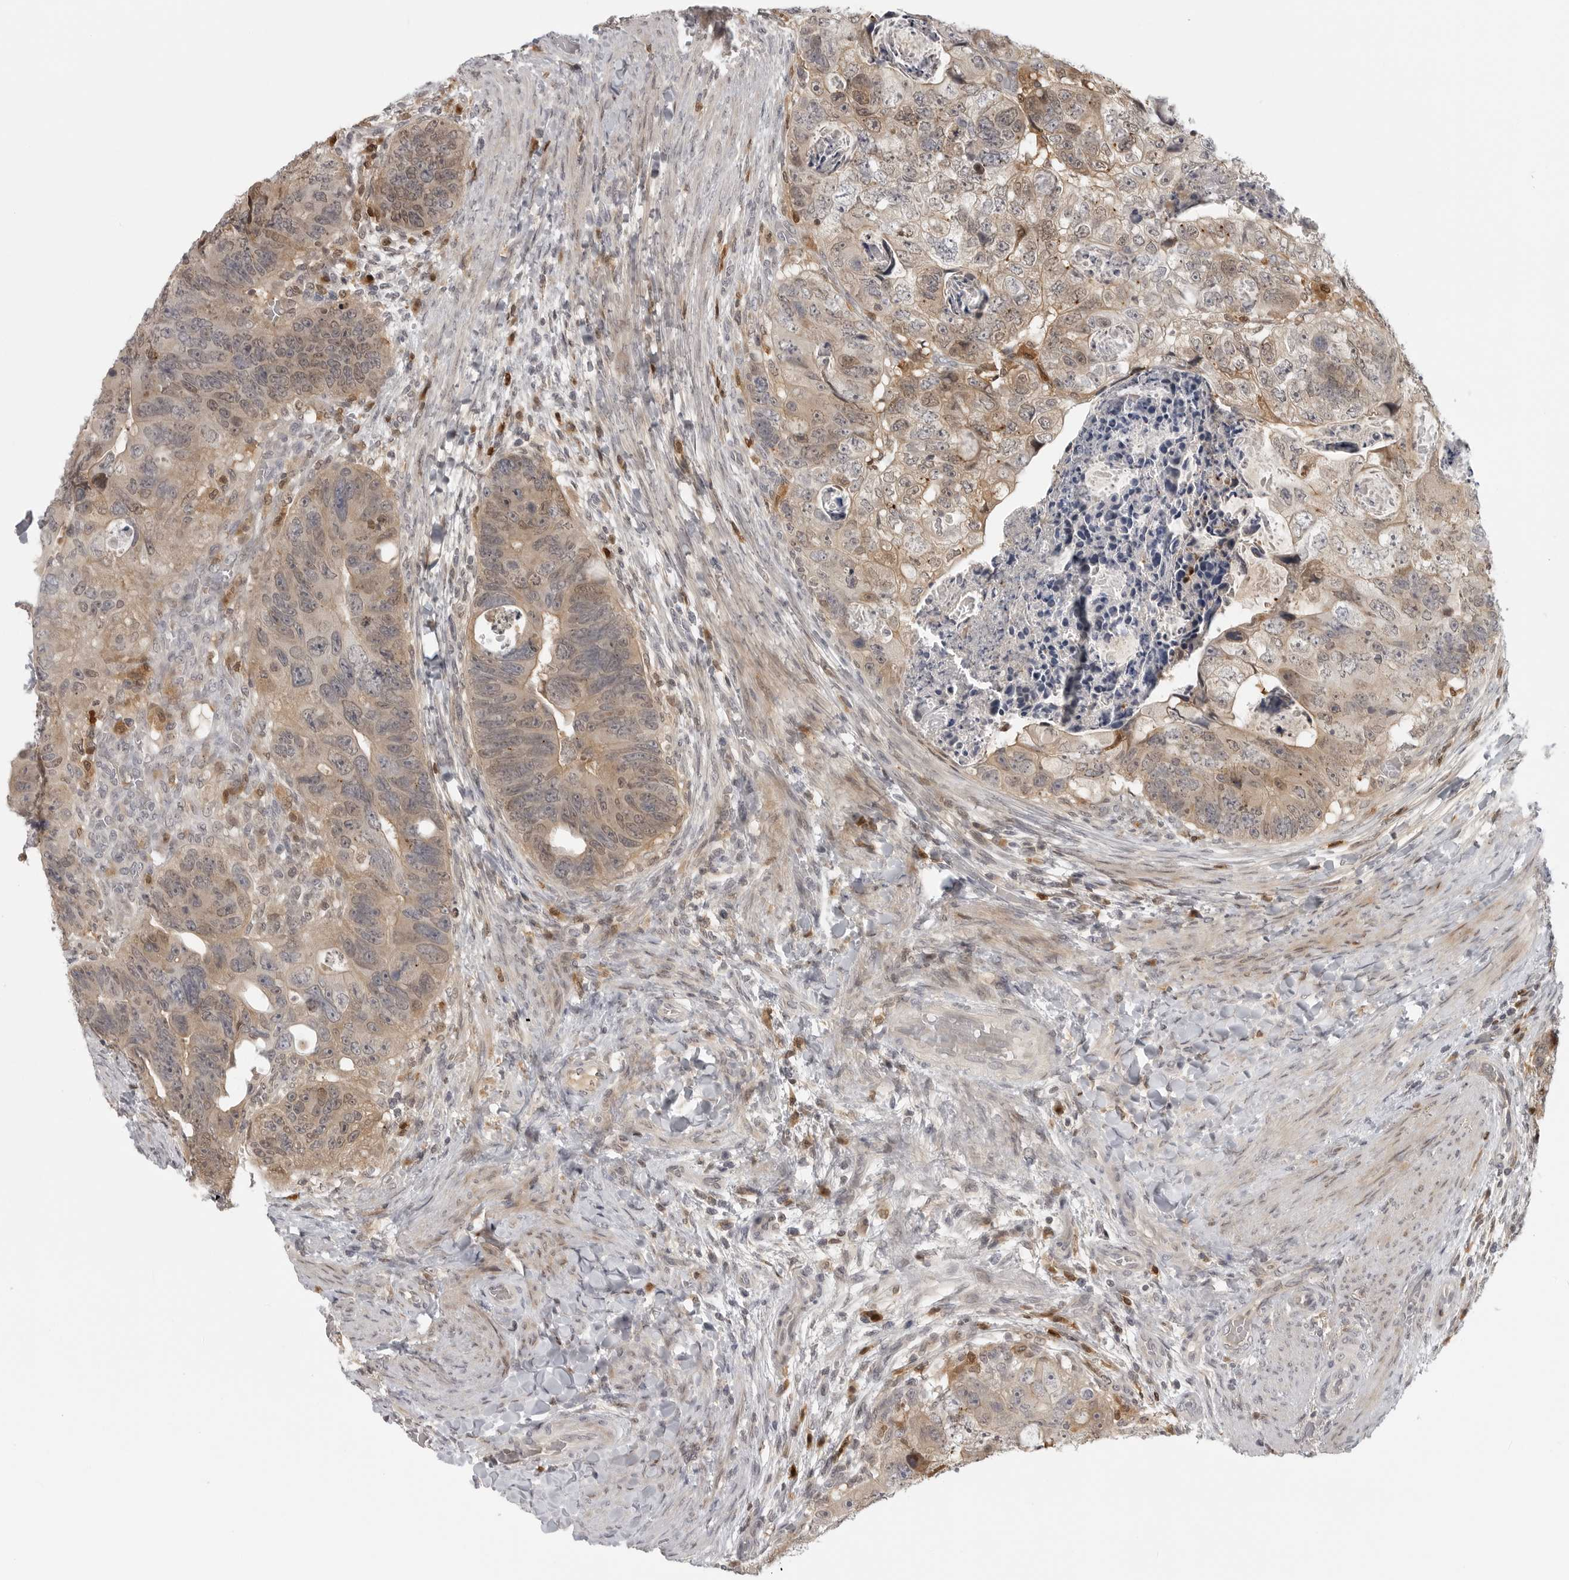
{"staining": {"intensity": "weak", "quantity": ">75%", "location": "cytoplasmic/membranous"}, "tissue": "colorectal cancer", "cell_type": "Tumor cells", "image_type": "cancer", "snomed": [{"axis": "morphology", "description": "Adenocarcinoma, NOS"}, {"axis": "topography", "description": "Rectum"}], "caption": "Immunohistochemical staining of human colorectal adenocarcinoma displays weak cytoplasmic/membranous protein expression in approximately >75% of tumor cells.", "gene": "CTIF", "patient": {"sex": "male", "age": 59}}